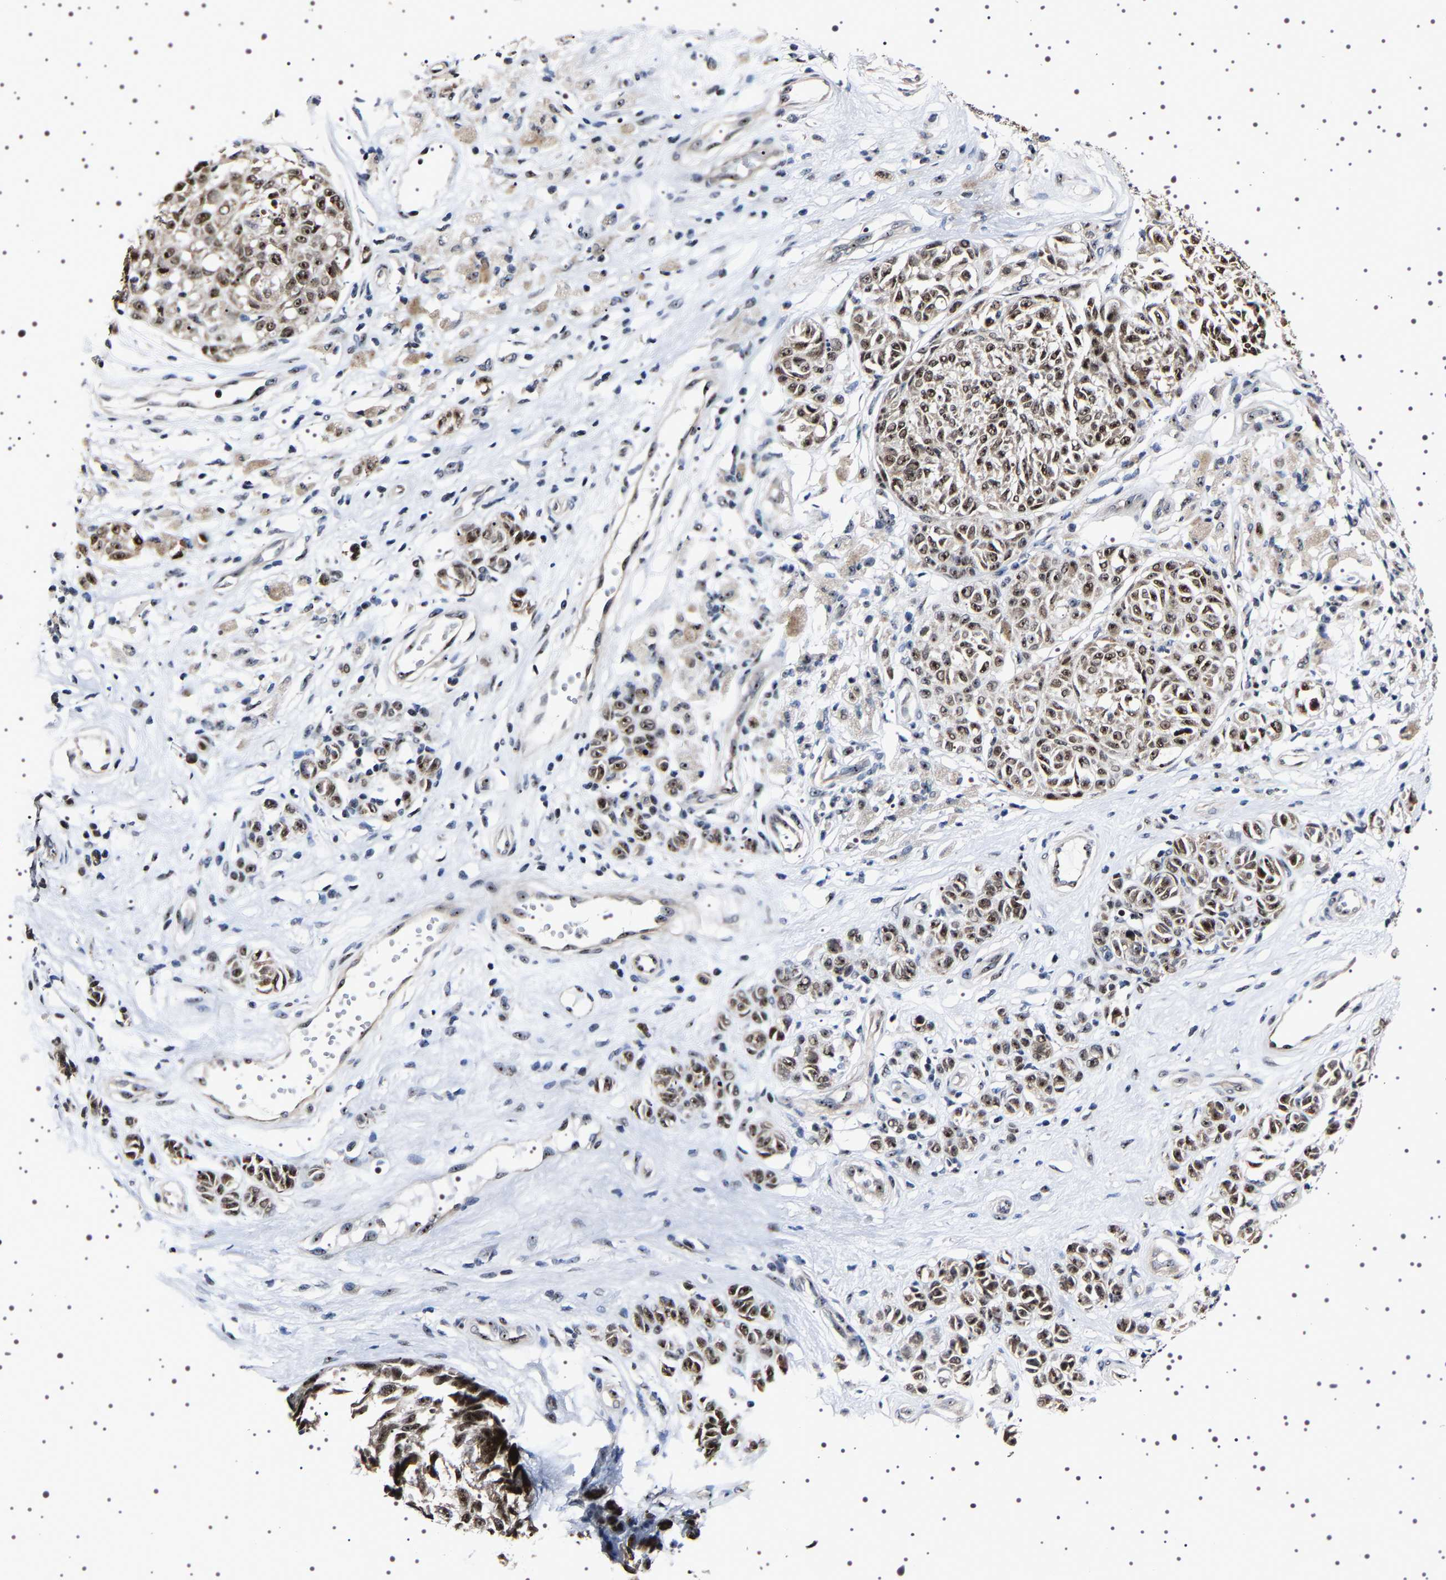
{"staining": {"intensity": "strong", "quantity": ">75%", "location": "cytoplasmic/membranous,nuclear"}, "tissue": "melanoma", "cell_type": "Tumor cells", "image_type": "cancer", "snomed": [{"axis": "morphology", "description": "Malignant melanoma, NOS"}, {"axis": "topography", "description": "Skin"}], "caption": "The immunohistochemical stain labels strong cytoplasmic/membranous and nuclear positivity in tumor cells of melanoma tissue. (Stains: DAB (3,3'-diaminobenzidine) in brown, nuclei in blue, Microscopy: brightfield microscopy at high magnification).", "gene": "GNL3", "patient": {"sex": "female", "age": 64}}